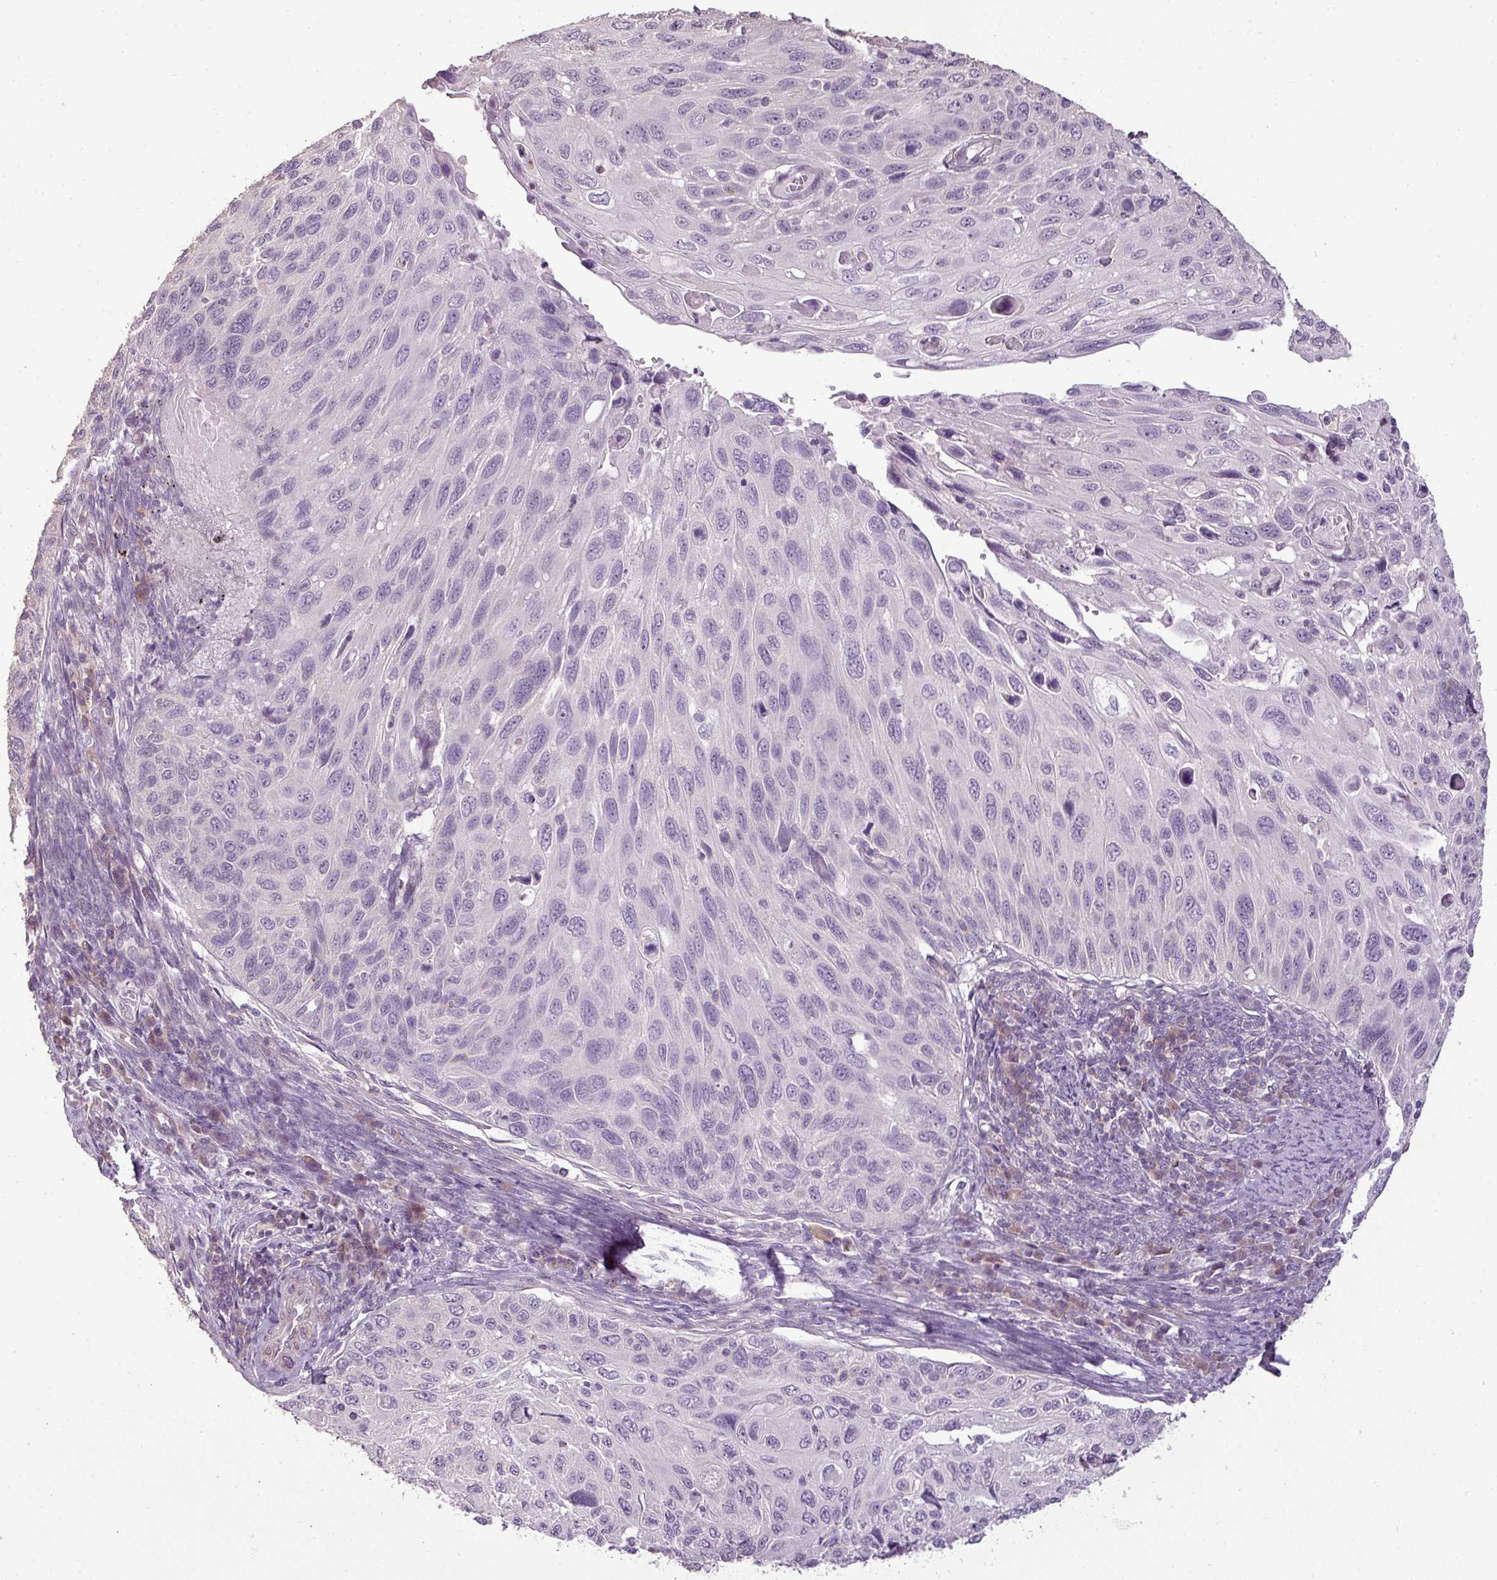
{"staining": {"intensity": "negative", "quantity": "none", "location": "none"}, "tissue": "cervical cancer", "cell_type": "Tumor cells", "image_type": "cancer", "snomed": [{"axis": "morphology", "description": "Squamous cell carcinoma, NOS"}, {"axis": "topography", "description": "Cervix"}], "caption": "There is no significant staining in tumor cells of squamous cell carcinoma (cervical).", "gene": "LY9", "patient": {"sex": "female", "age": 70}}